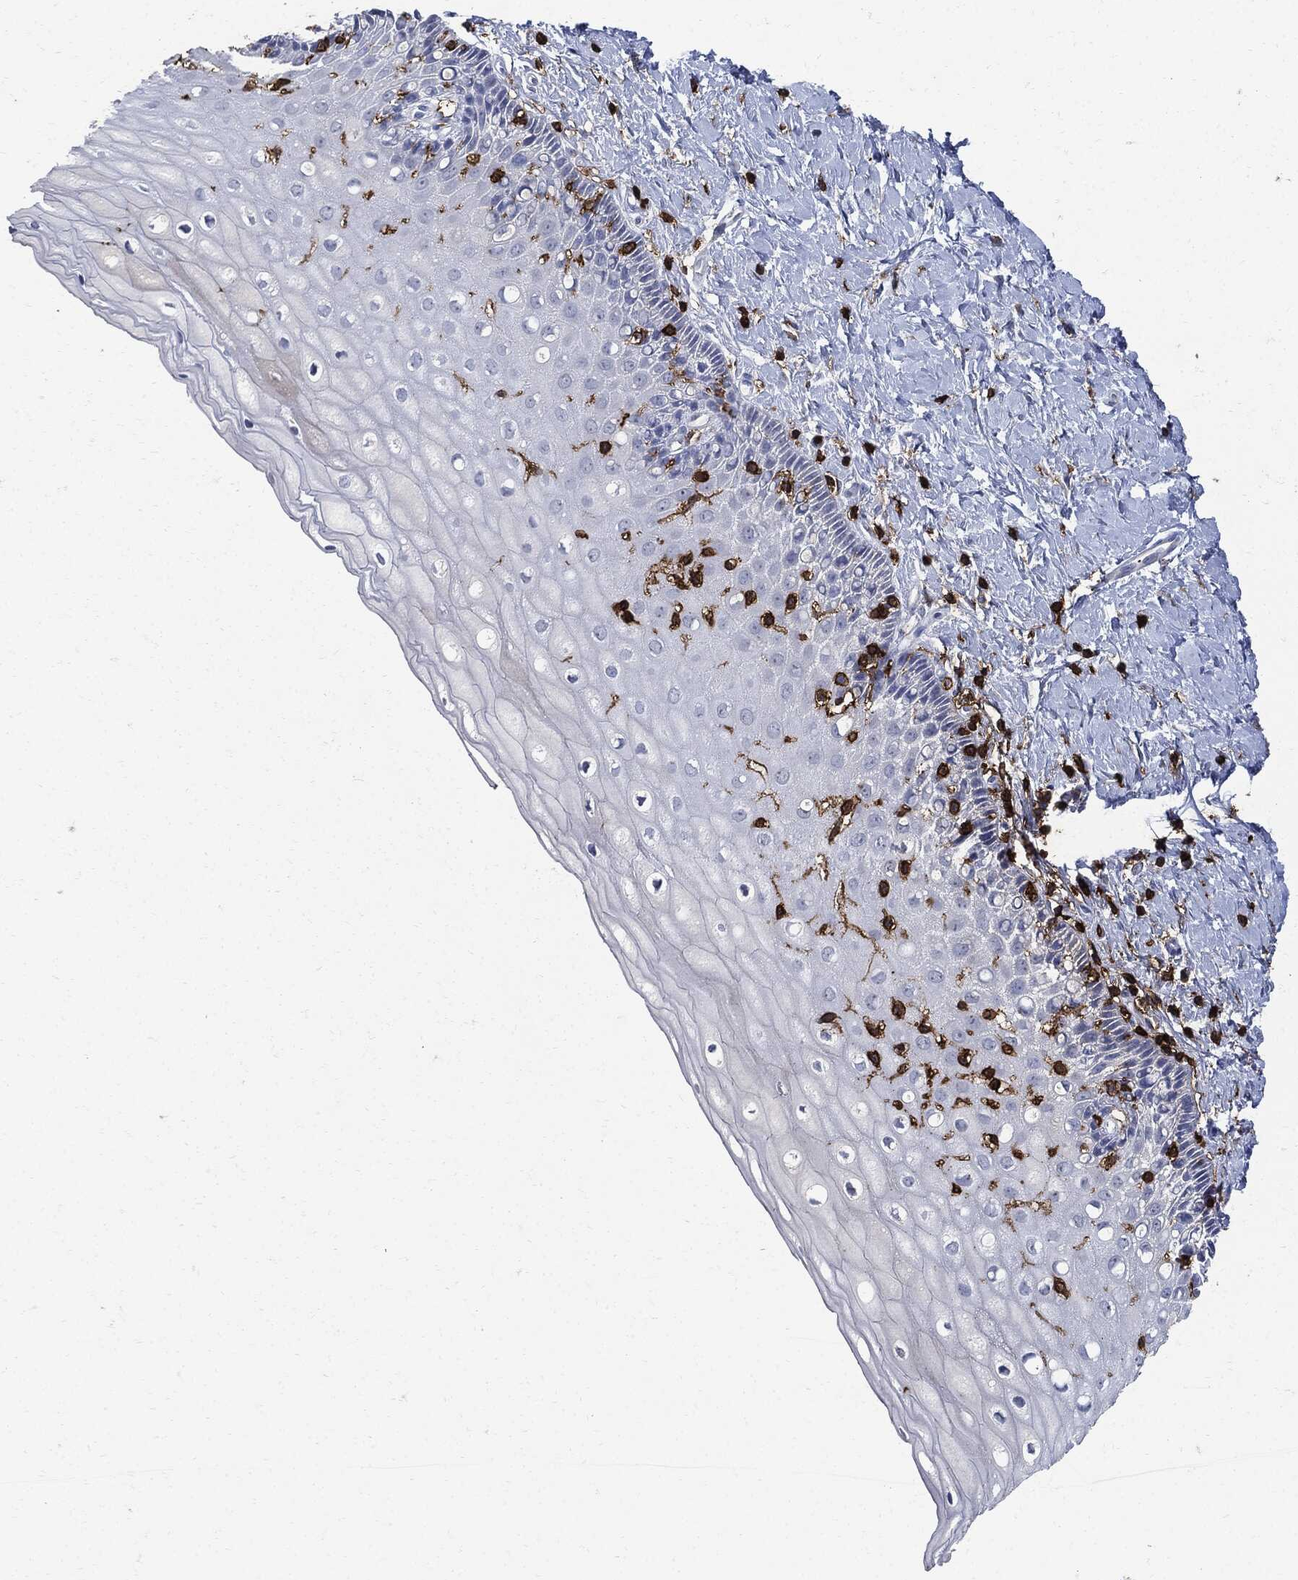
{"staining": {"intensity": "negative", "quantity": "none", "location": "none"}, "tissue": "cervix", "cell_type": "Glandular cells", "image_type": "normal", "snomed": [{"axis": "morphology", "description": "Normal tissue, NOS"}, {"axis": "topography", "description": "Cervix"}], "caption": "A high-resolution histopathology image shows IHC staining of normal cervix, which reveals no significant positivity in glandular cells.", "gene": "PTPRC", "patient": {"sex": "female", "age": 37}}